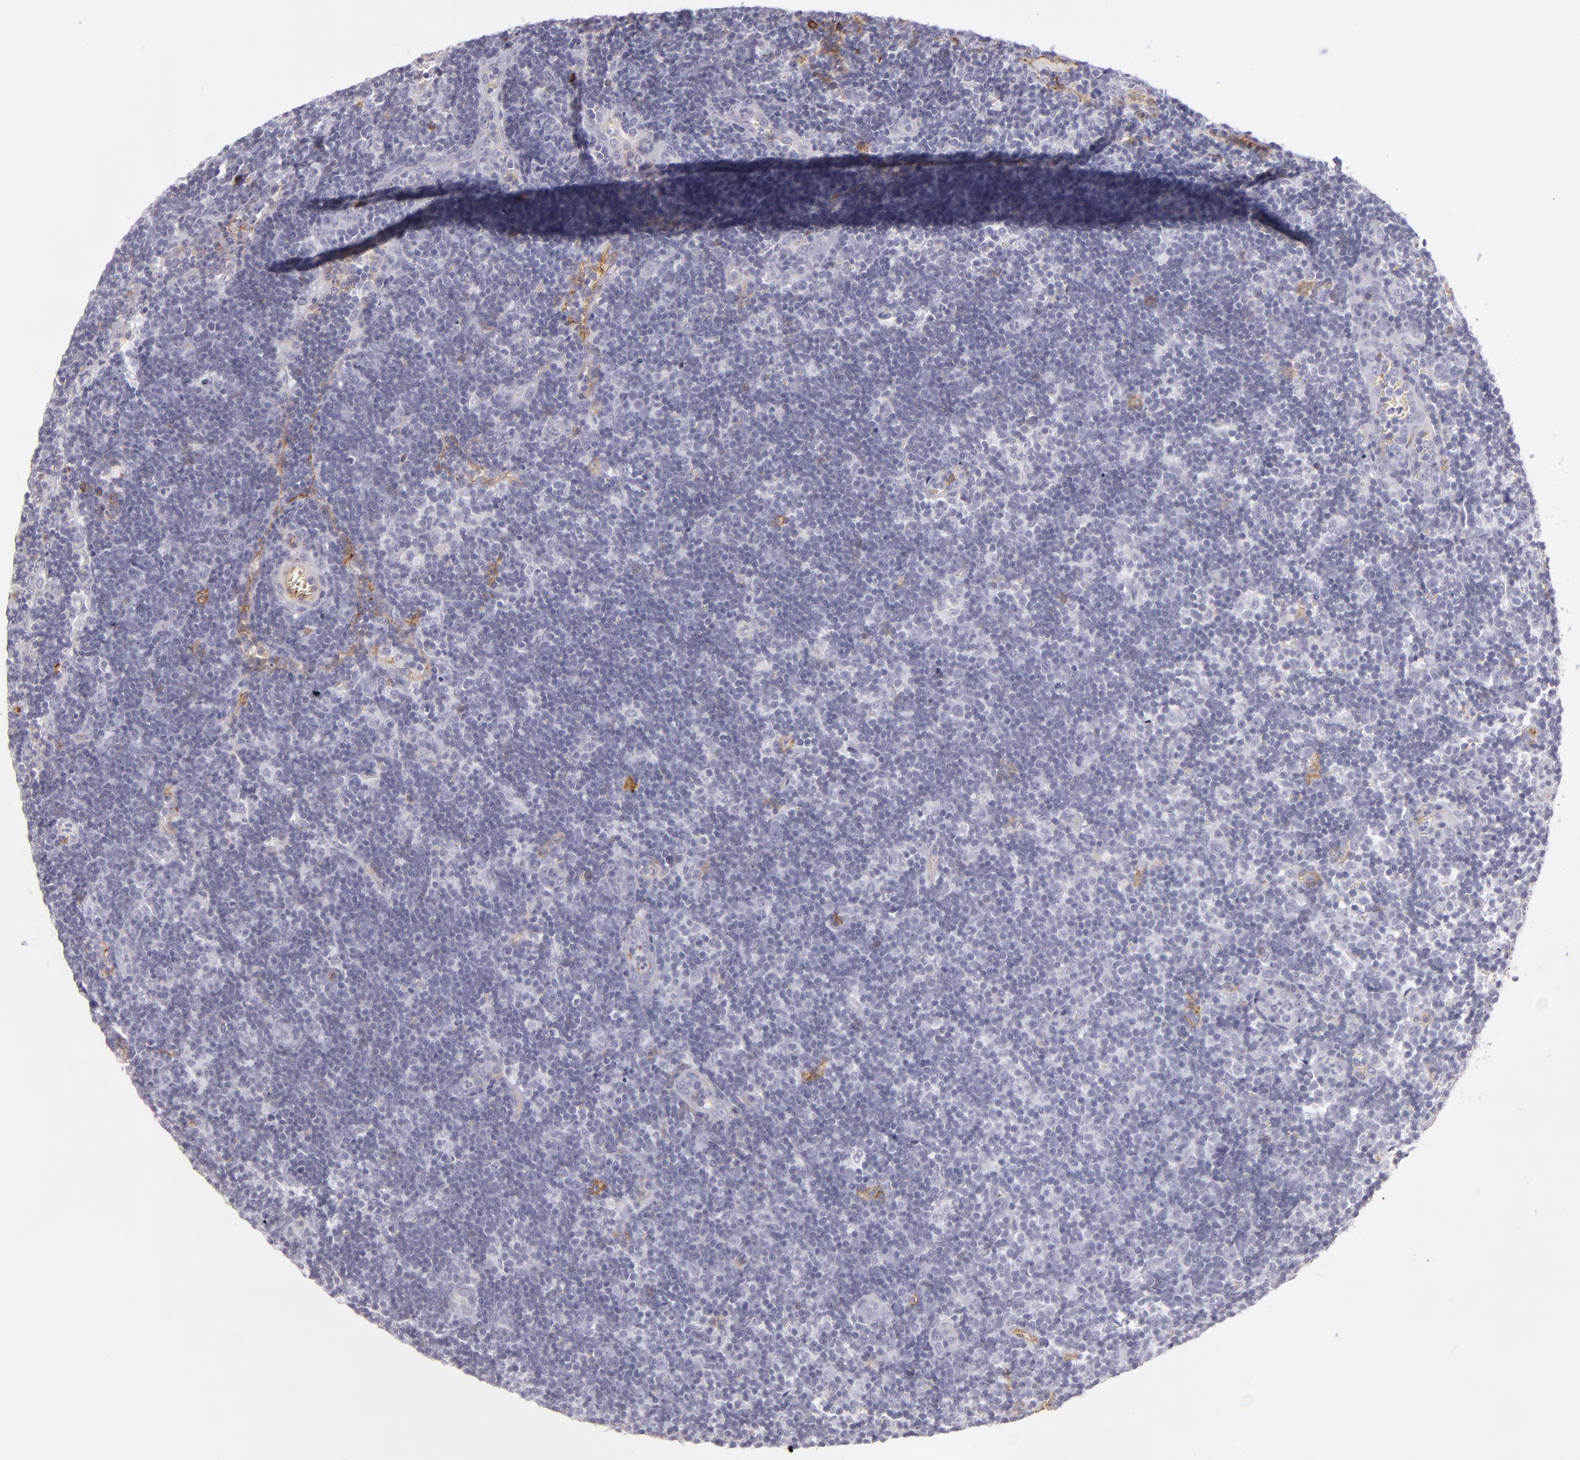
{"staining": {"intensity": "negative", "quantity": "none", "location": "none"}, "tissue": "lymph node", "cell_type": "Non-germinal center cells", "image_type": "normal", "snomed": [{"axis": "morphology", "description": "Normal tissue, NOS"}, {"axis": "morphology", "description": "Inflammation, NOS"}, {"axis": "topography", "description": "Lymph node"}, {"axis": "topography", "description": "Salivary gland"}], "caption": "Human lymph node stained for a protein using immunohistochemistry reveals no positivity in non-germinal center cells.", "gene": "CD9", "patient": {"sex": "male", "age": 3}}